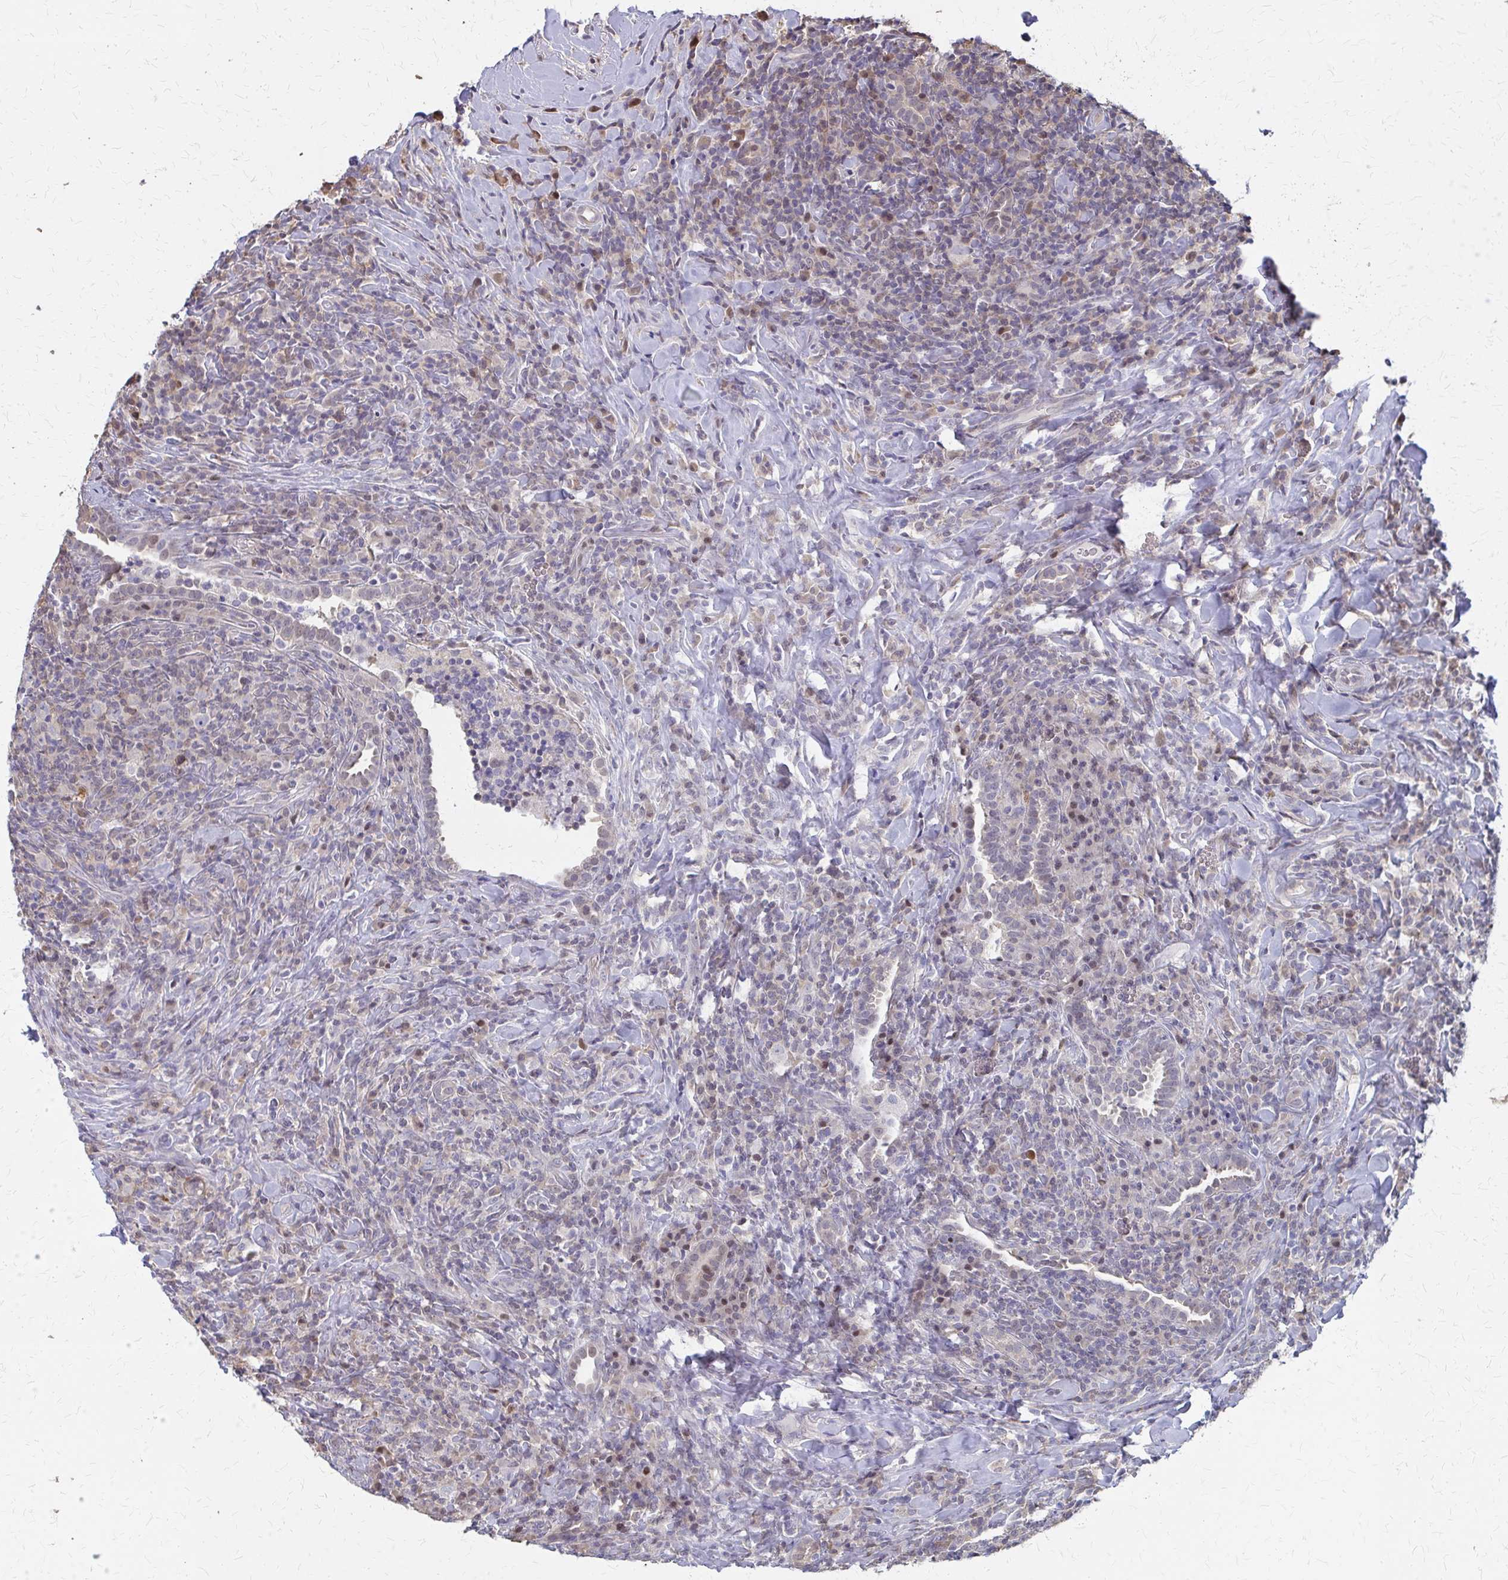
{"staining": {"intensity": "negative", "quantity": "none", "location": "none"}, "tissue": "lymphoma", "cell_type": "Tumor cells", "image_type": "cancer", "snomed": [{"axis": "morphology", "description": "Hodgkin's disease, NOS"}, {"axis": "topography", "description": "Lung"}], "caption": "Tumor cells are negative for protein expression in human lymphoma.", "gene": "IFI44L", "patient": {"sex": "male", "age": 17}}